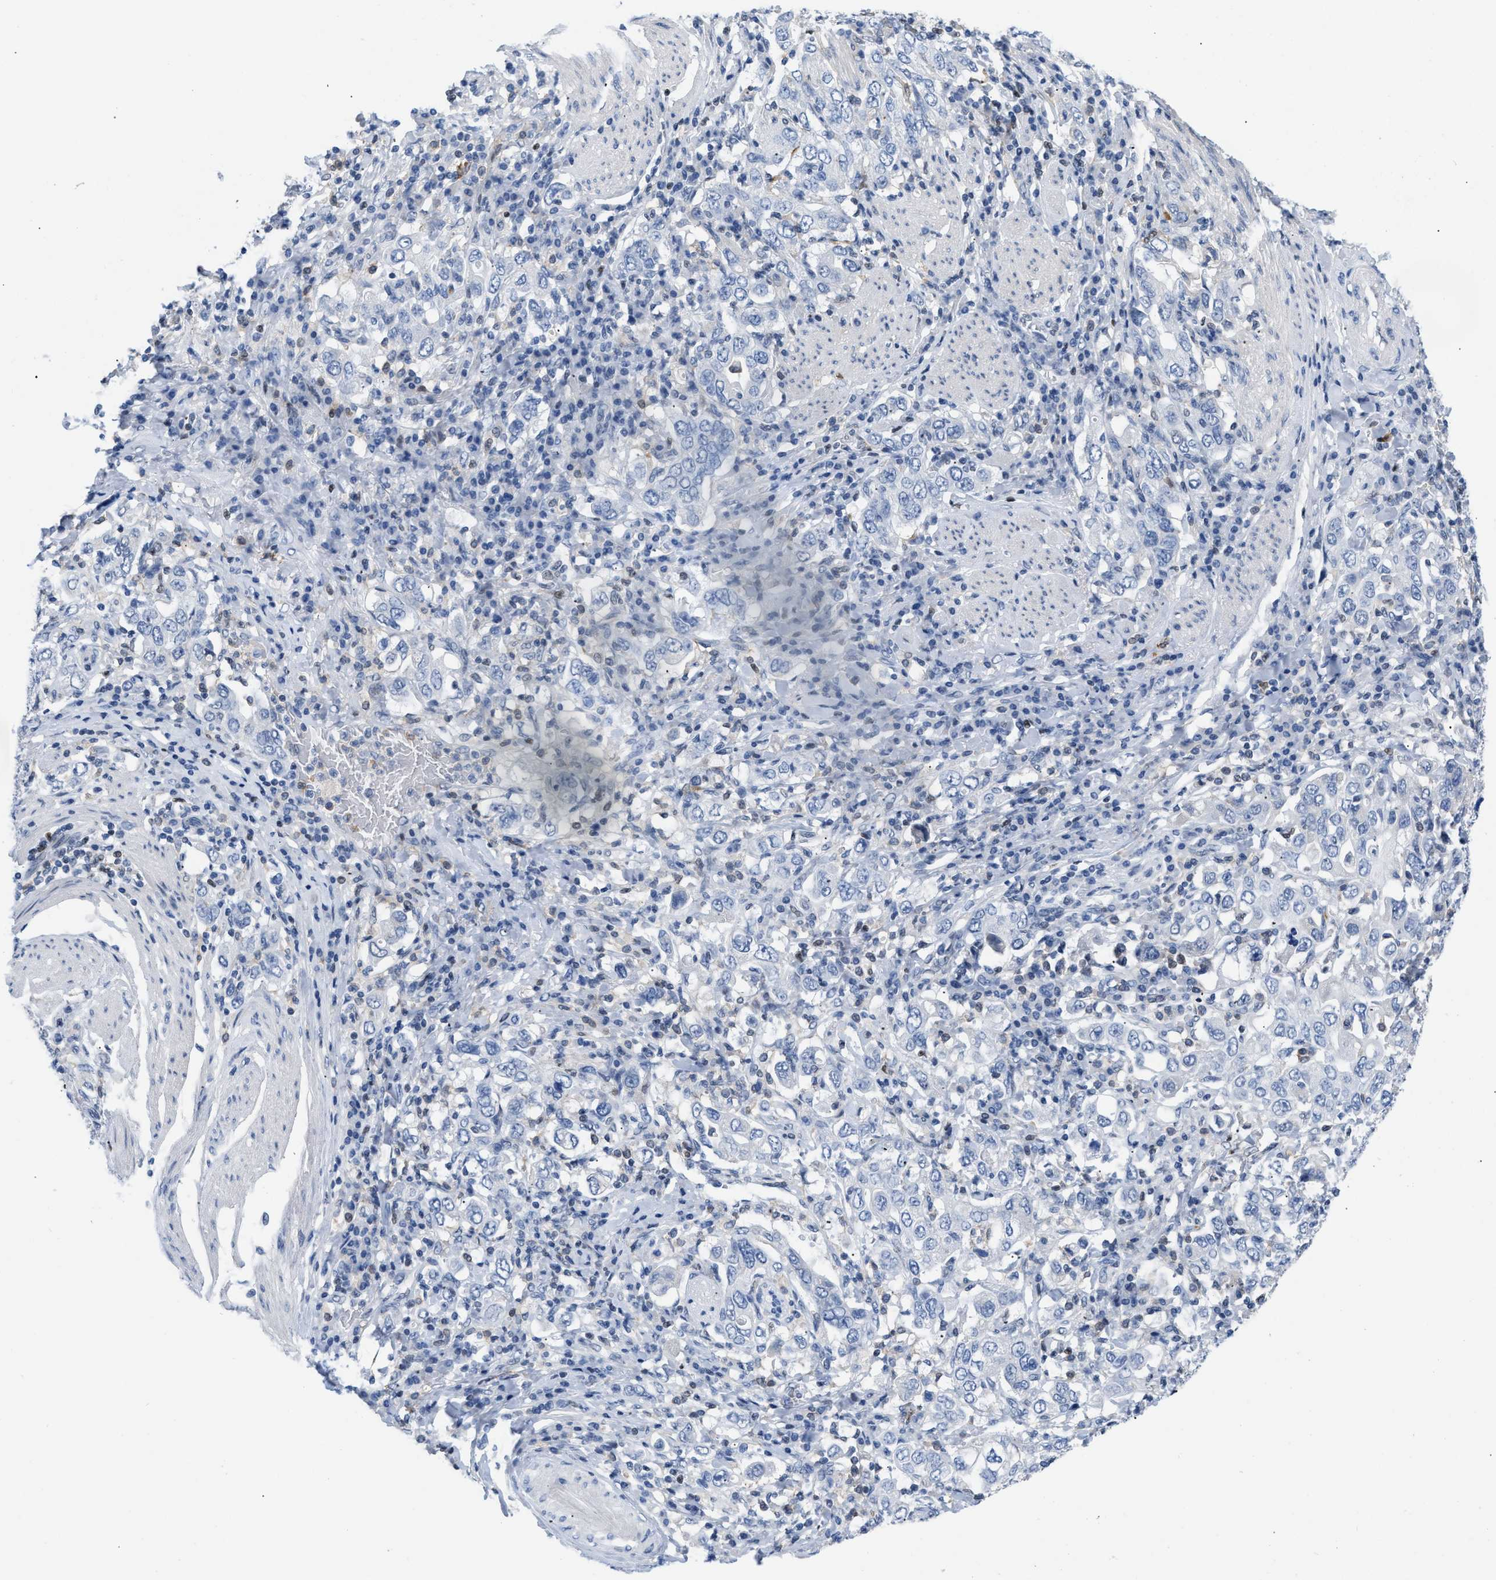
{"staining": {"intensity": "negative", "quantity": "none", "location": "none"}, "tissue": "stomach cancer", "cell_type": "Tumor cells", "image_type": "cancer", "snomed": [{"axis": "morphology", "description": "Adenocarcinoma, NOS"}, {"axis": "topography", "description": "Stomach, upper"}], "caption": "Protein analysis of stomach adenocarcinoma displays no significant staining in tumor cells.", "gene": "BOLL", "patient": {"sex": "male", "age": 62}}